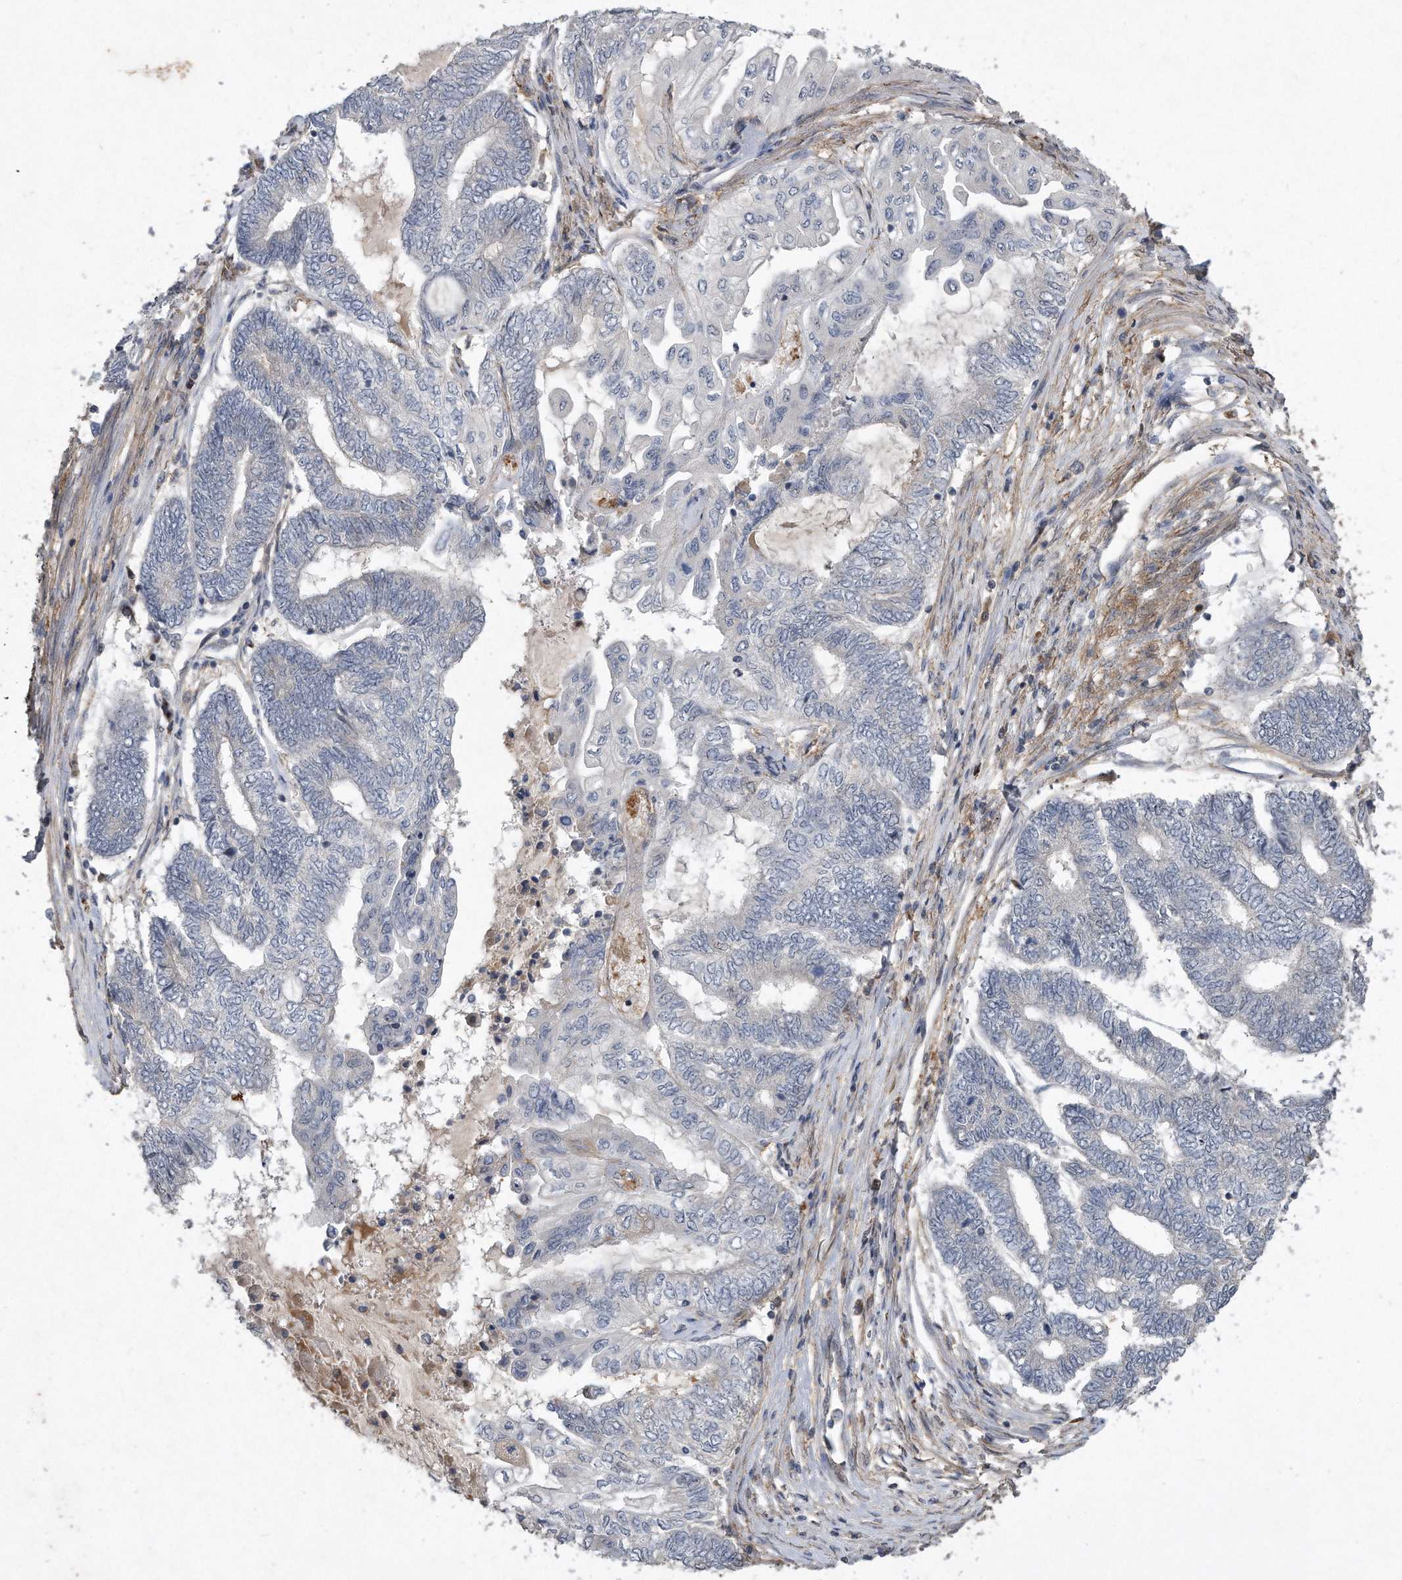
{"staining": {"intensity": "negative", "quantity": "none", "location": "none"}, "tissue": "endometrial cancer", "cell_type": "Tumor cells", "image_type": "cancer", "snomed": [{"axis": "morphology", "description": "Adenocarcinoma, NOS"}, {"axis": "topography", "description": "Uterus"}, {"axis": "topography", "description": "Endometrium"}], "caption": "High magnification brightfield microscopy of adenocarcinoma (endometrial) stained with DAB (3,3'-diaminobenzidine) (brown) and counterstained with hematoxylin (blue): tumor cells show no significant staining.", "gene": "PGBD2", "patient": {"sex": "female", "age": 70}}